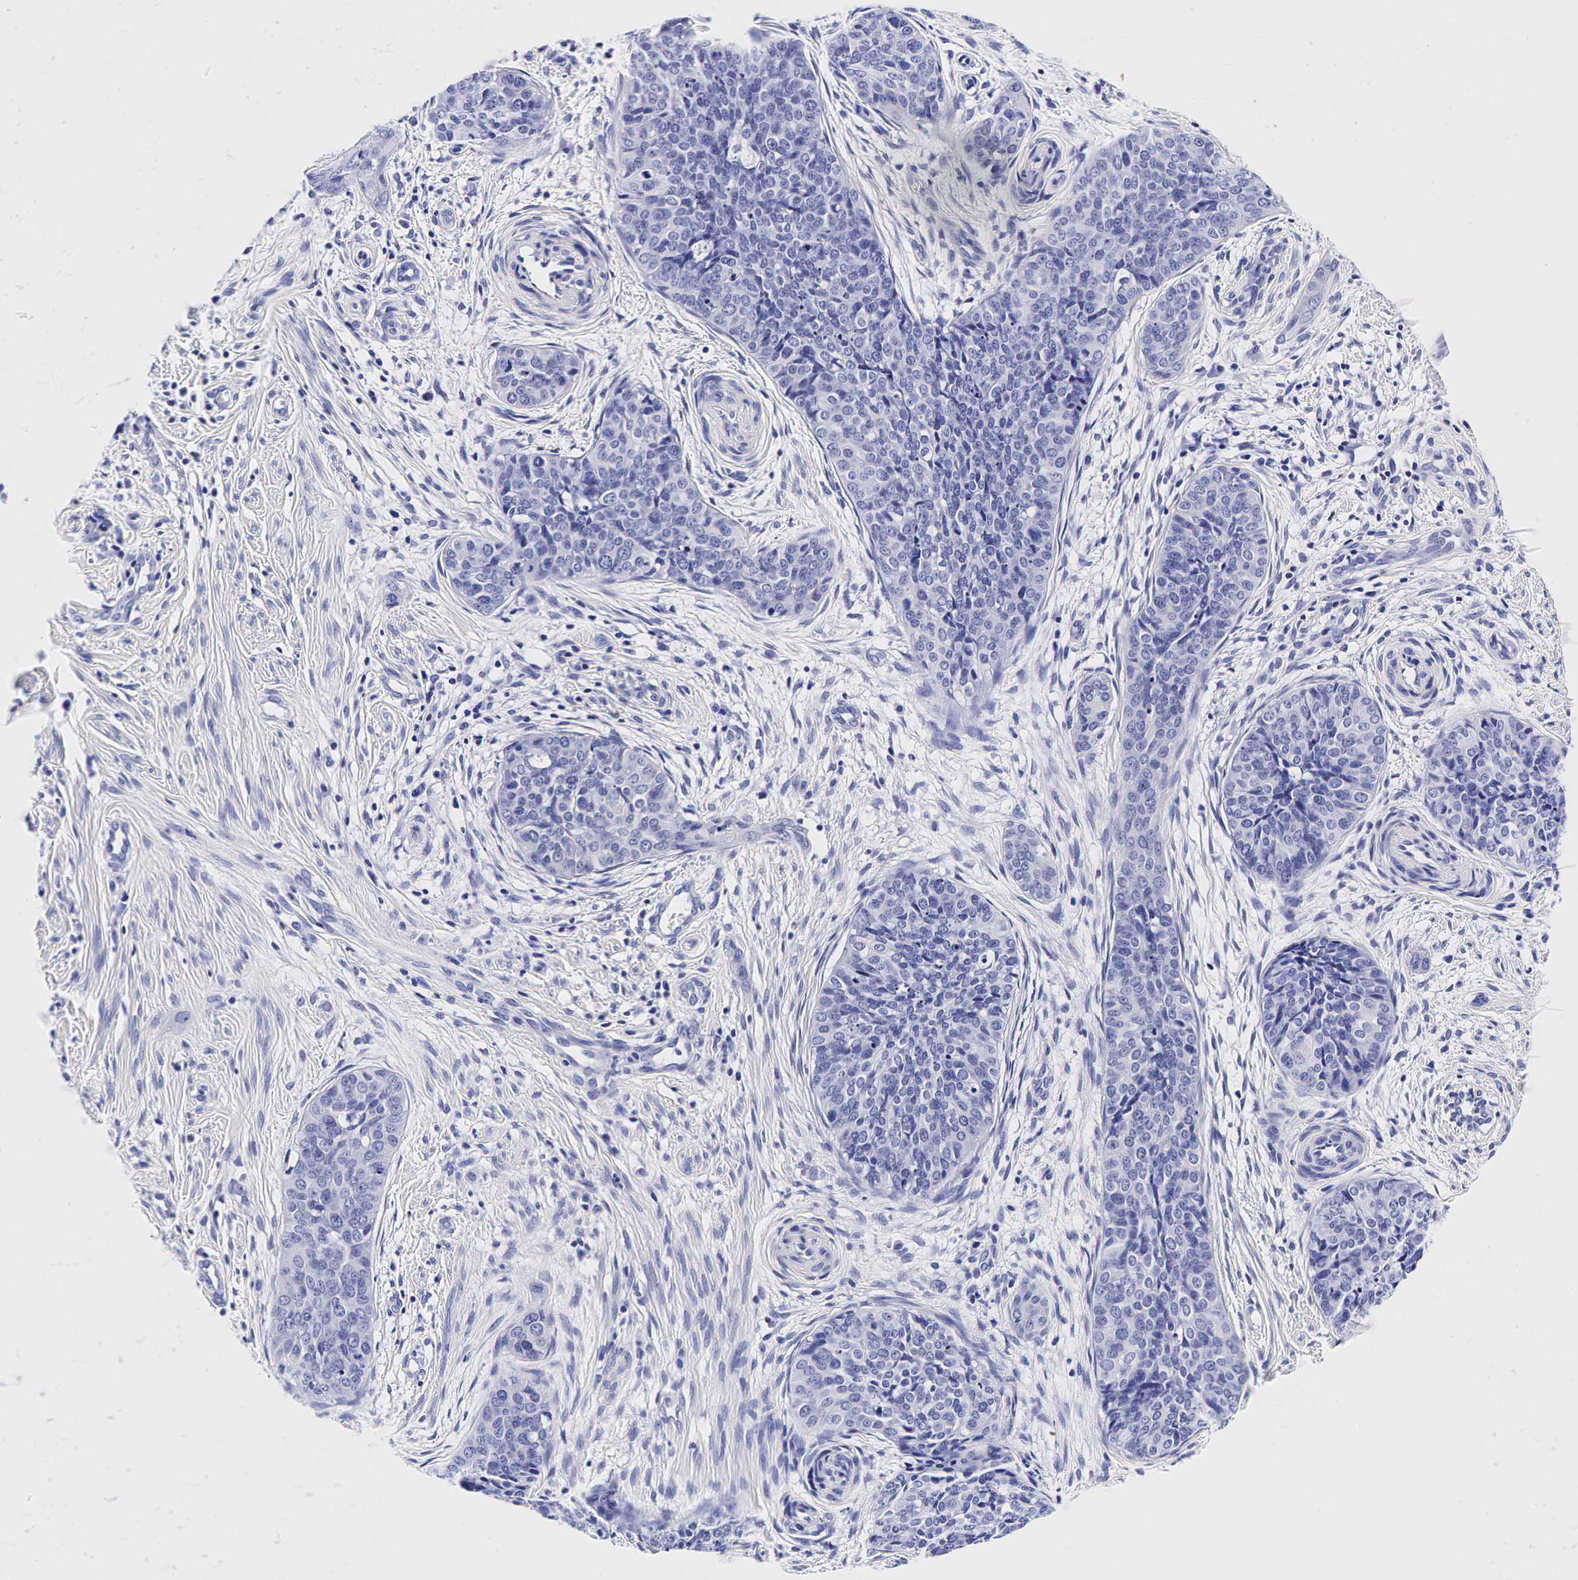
{"staining": {"intensity": "negative", "quantity": "none", "location": "none"}, "tissue": "cervical cancer", "cell_type": "Tumor cells", "image_type": "cancer", "snomed": [{"axis": "morphology", "description": "Squamous cell carcinoma, NOS"}, {"axis": "topography", "description": "Cervix"}], "caption": "Squamous cell carcinoma (cervical) stained for a protein using immunohistochemistry shows no expression tumor cells.", "gene": "GCG", "patient": {"sex": "female", "age": 34}}